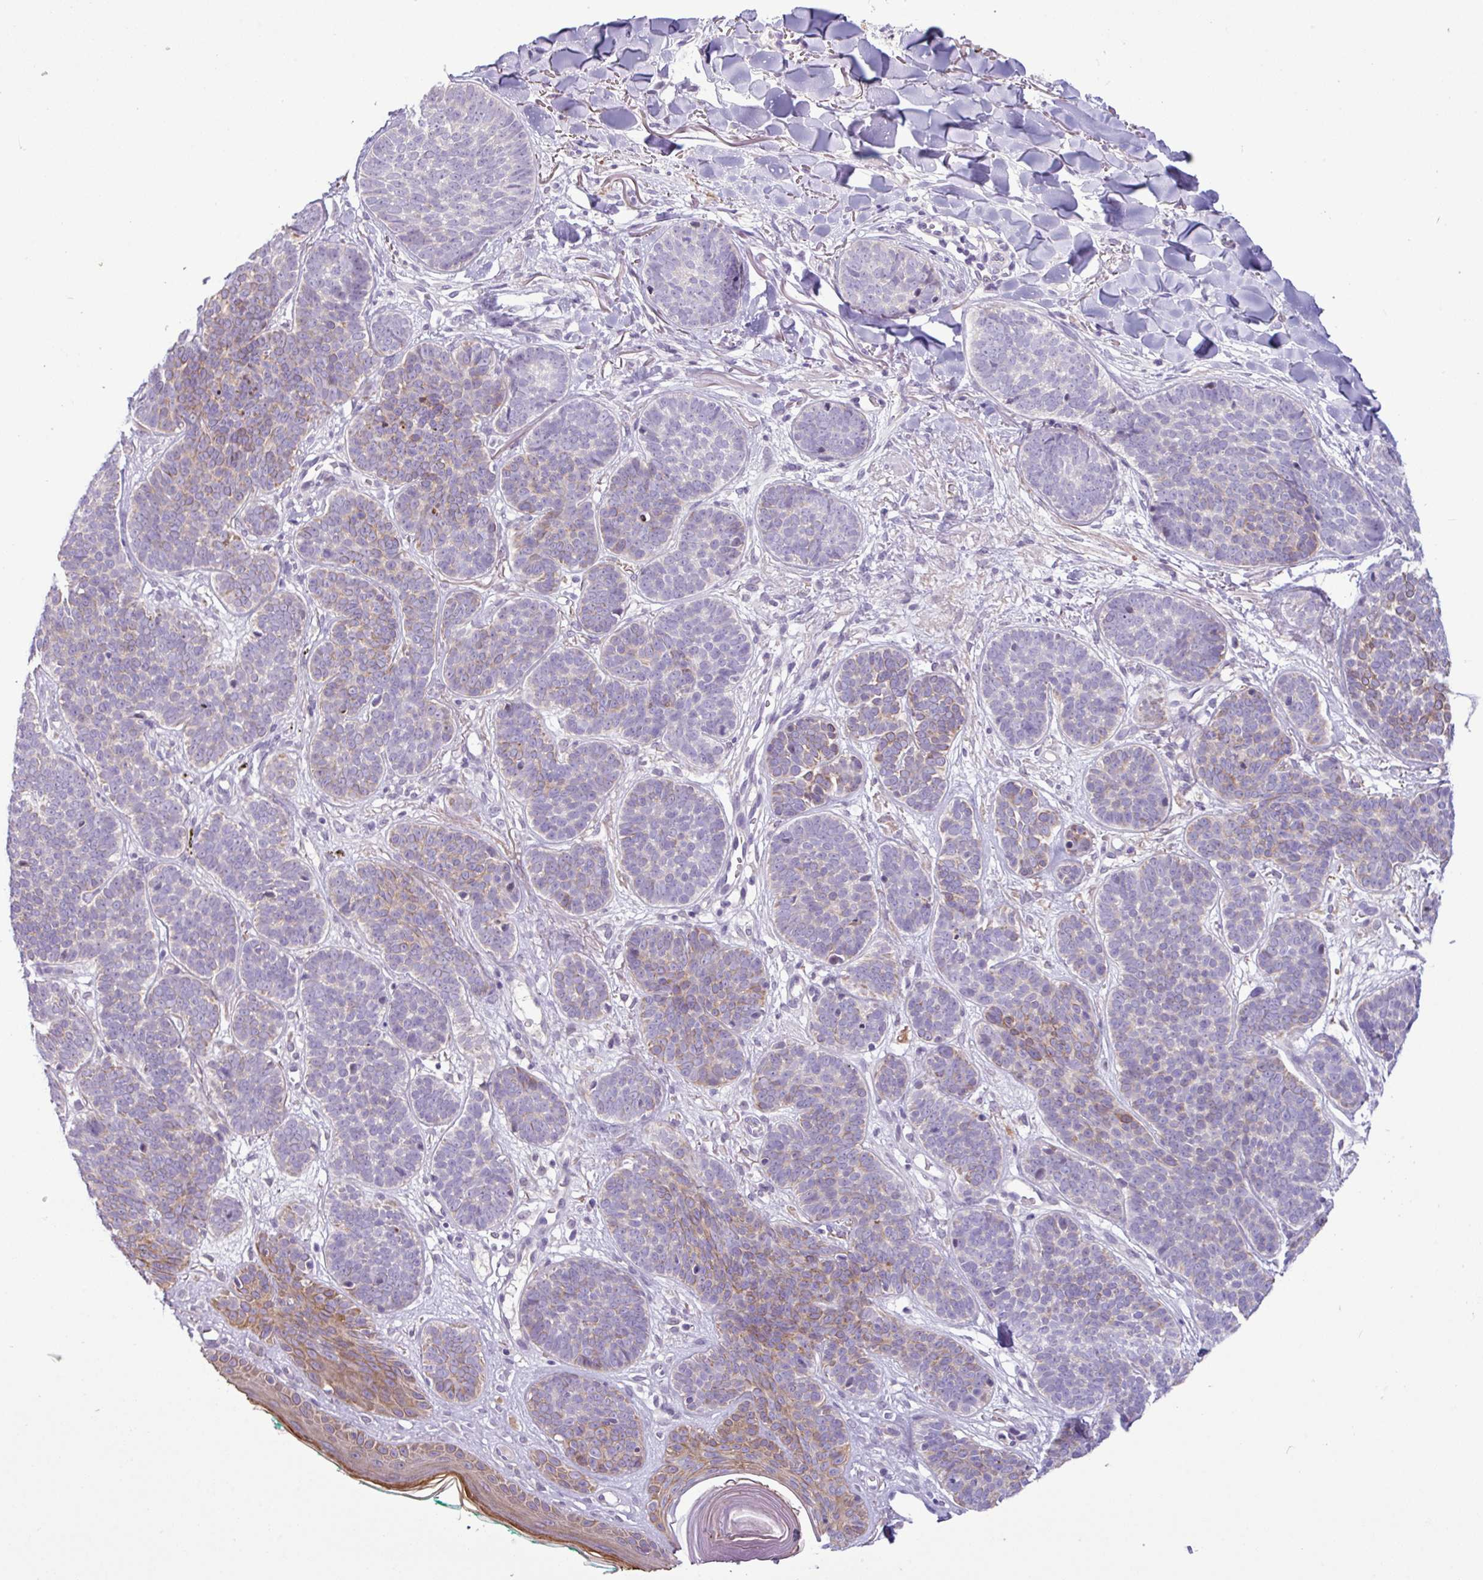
{"staining": {"intensity": "moderate", "quantity": "<25%", "location": "cytoplasmic/membranous"}, "tissue": "skin cancer", "cell_type": "Tumor cells", "image_type": "cancer", "snomed": [{"axis": "morphology", "description": "Basal cell carcinoma"}, {"axis": "topography", "description": "Skin"}, {"axis": "topography", "description": "Skin of neck"}, {"axis": "topography", "description": "Skin of shoulder"}, {"axis": "topography", "description": "Skin of back"}], "caption": "Protein staining reveals moderate cytoplasmic/membranous positivity in approximately <25% of tumor cells in basal cell carcinoma (skin). (Brightfield microscopy of DAB IHC at high magnification).", "gene": "PNLDC1", "patient": {"sex": "male", "age": 80}}